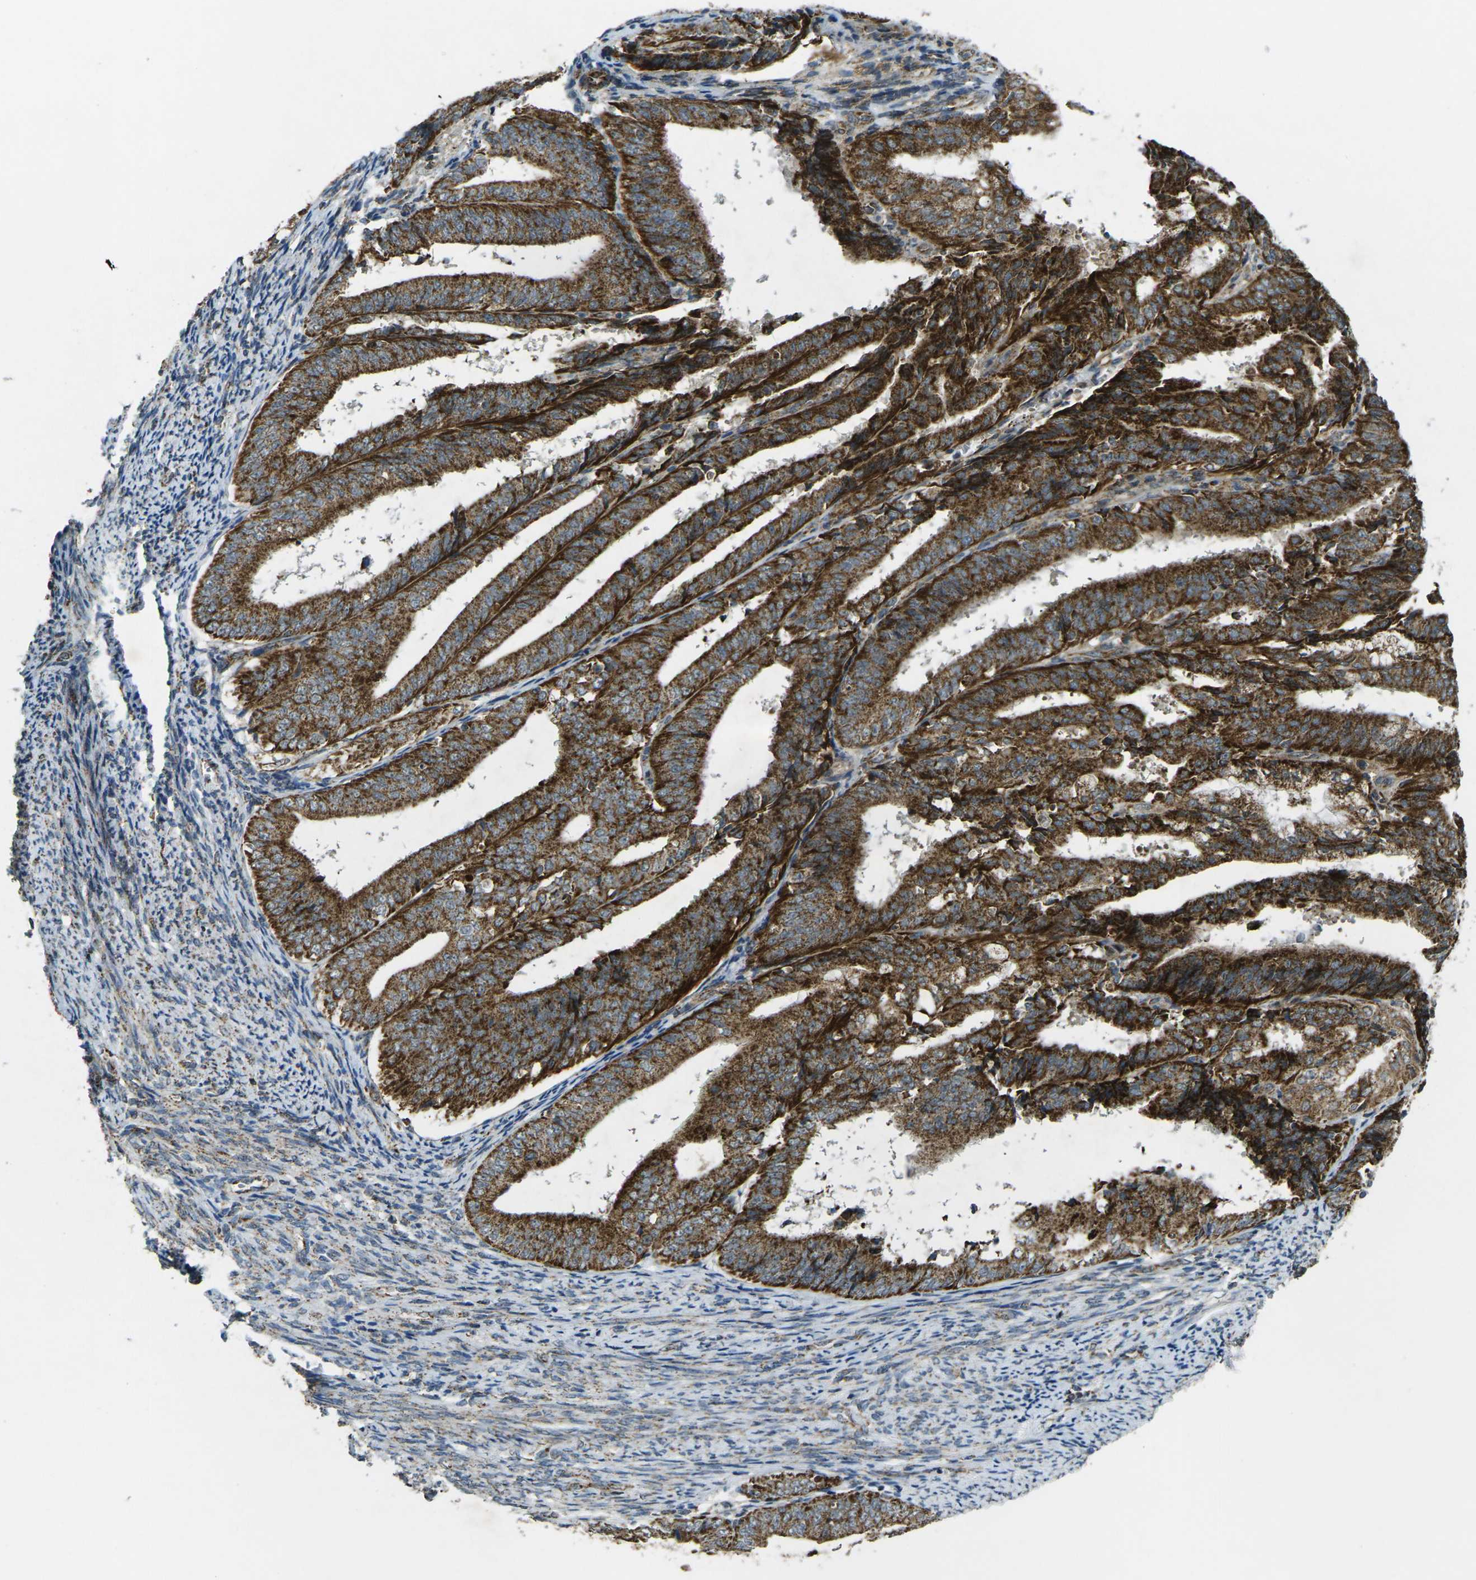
{"staining": {"intensity": "strong", "quantity": ">75%", "location": "cytoplasmic/membranous"}, "tissue": "endometrial cancer", "cell_type": "Tumor cells", "image_type": "cancer", "snomed": [{"axis": "morphology", "description": "Adenocarcinoma, NOS"}, {"axis": "topography", "description": "Endometrium"}], "caption": "Endometrial cancer tissue displays strong cytoplasmic/membranous positivity in approximately >75% of tumor cells, visualized by immunohistochemistry.", "gene": "IGF1R", "patient": {"sex": "female", "age": 63}}